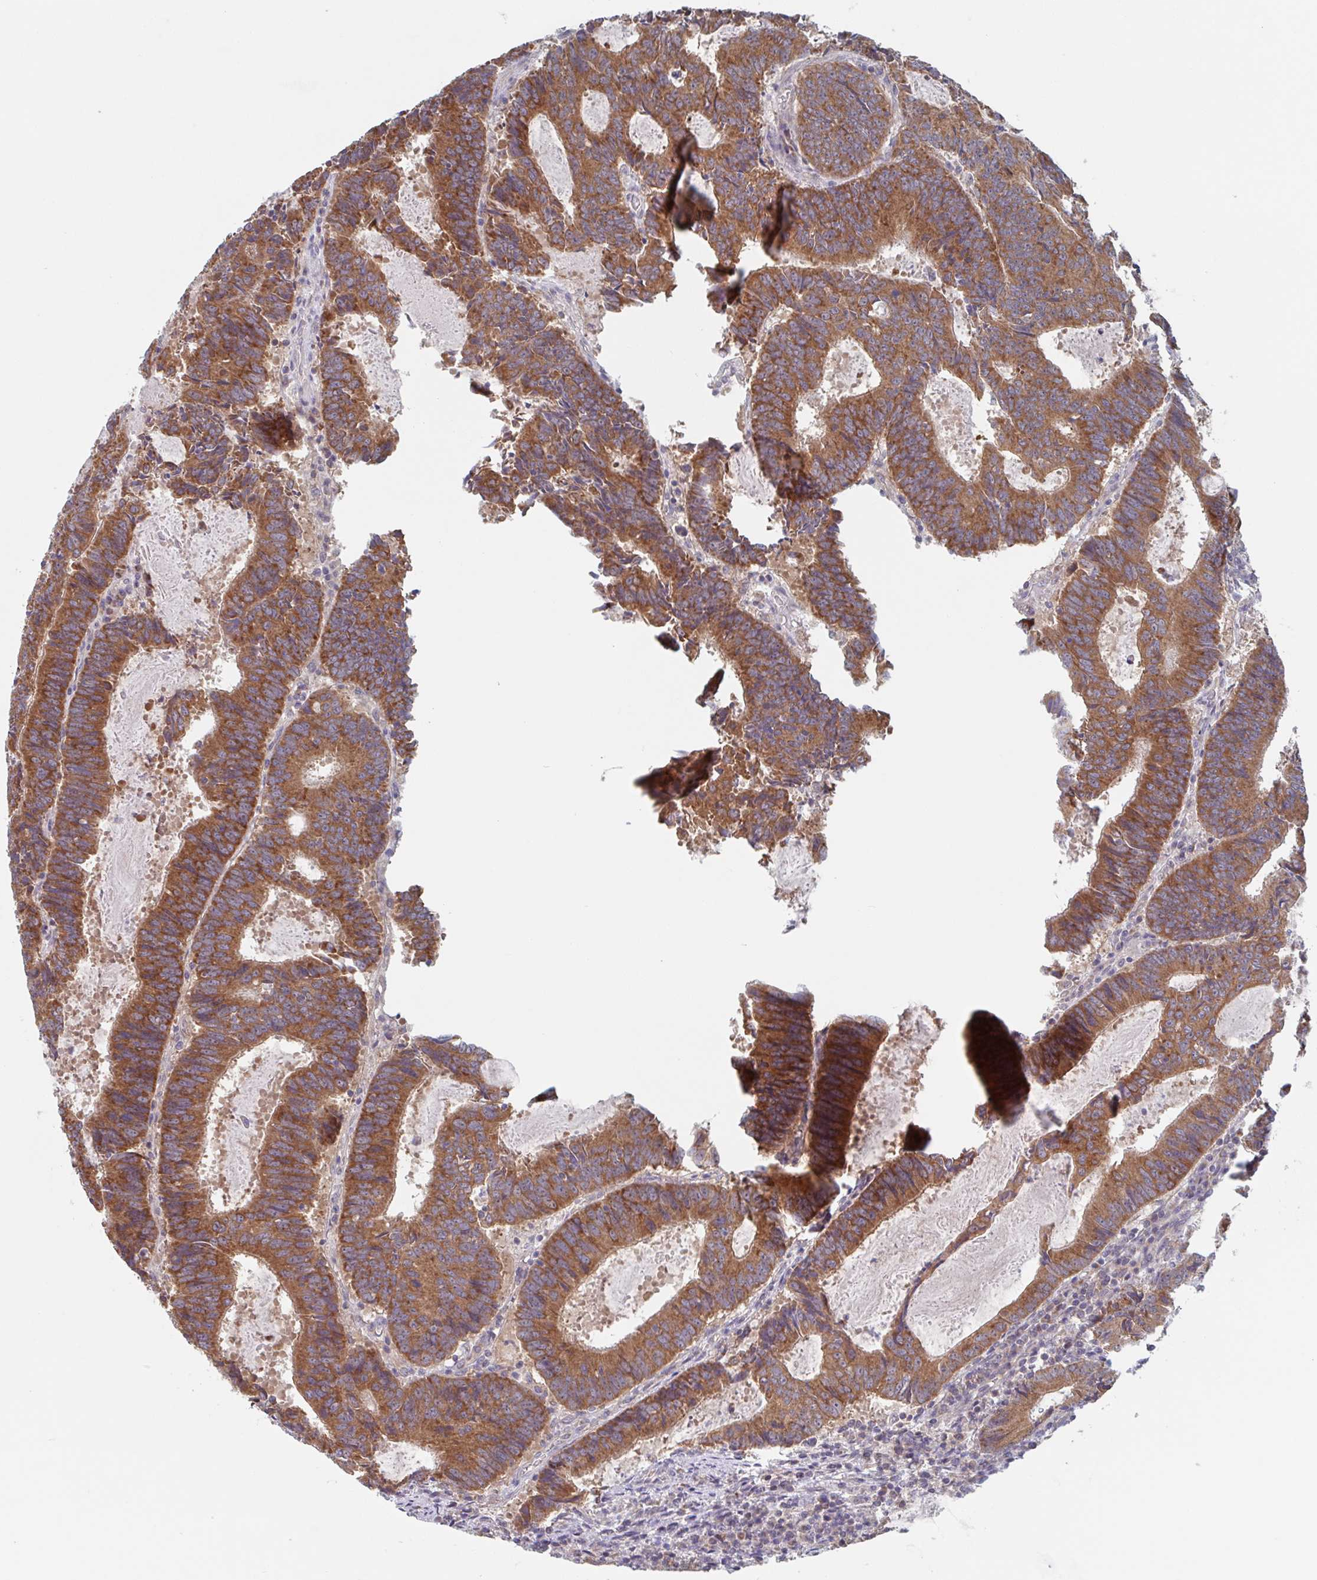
{"staining": {"intensity": "strong", "quantity": ">75%", "location": "cytoplasmic/membranous"}, "tissue": "colorectal cancer", "cell_type": "Tumor cells", "image_type": "cancer", "snomed": [{"axis": "morphology", "description": "Adenocarcinoma, NOS"}, {"axis": "topography", "description": "Colon"}], "caption": "Immunohistochemical staining of human adenocarcinoma (colorectal) shows high levels of strong cytoplasmic/membranous positivity in approximately >75% of tumor cells. The protein of interest is stained brown, and the nuclei are stained in blue (DAB (3,3'-diaminobenzidine) IHC with brightfield microscopy, high magnification).", "gene": "SURF1", "patient": {"sex": "male", "age": 67}}